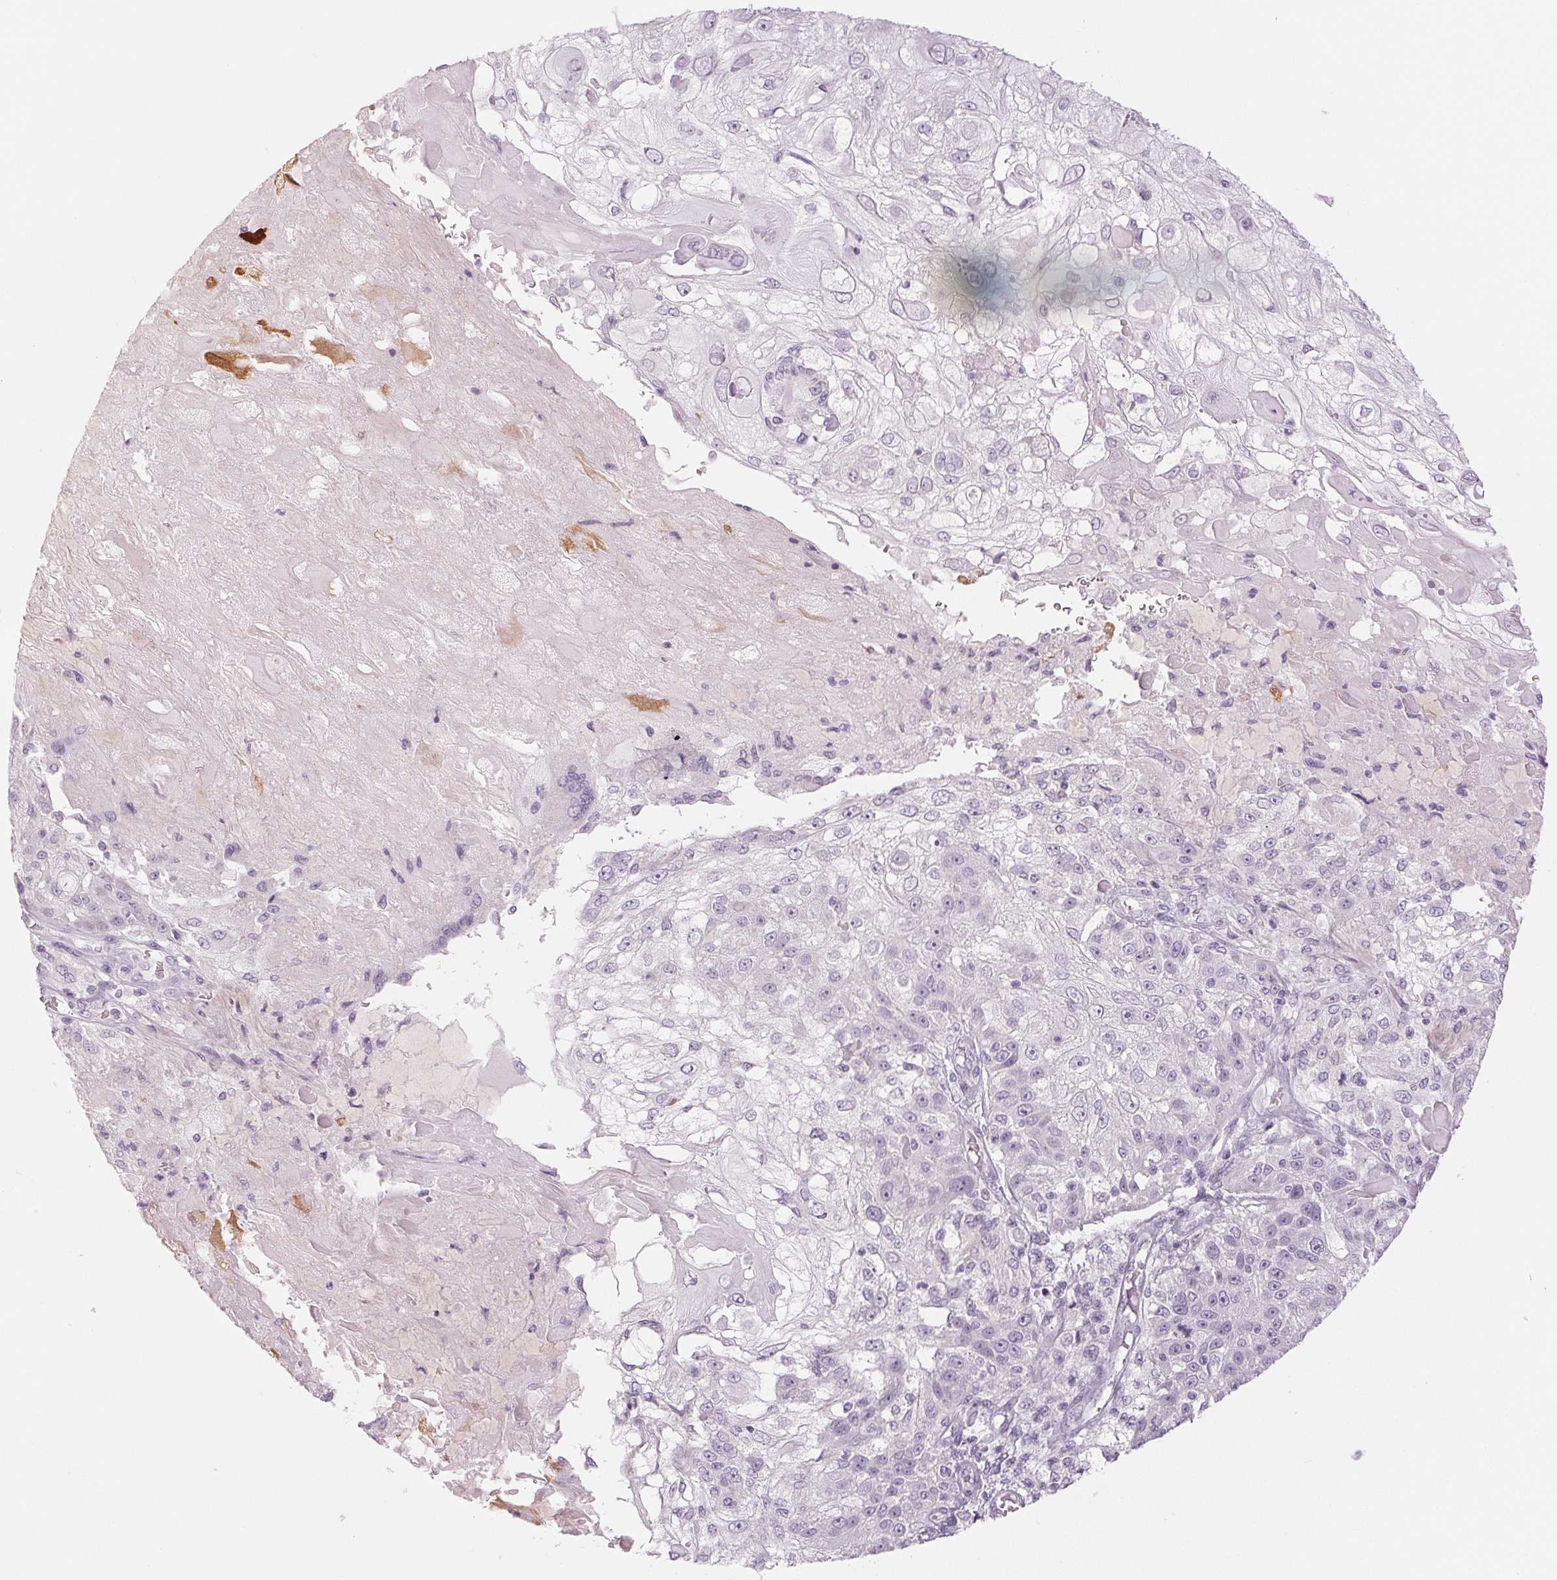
{"staining": {"intensity": "negative", "quantity": "none", "location": "none"}, "tissue": "skin cancer", "cell_type": "Tumor cells", "image_type": "cancer", "snomed": [{"axis": "morphology", "description": "Normal tissue, NOS"}, {"axis": "morphology", "description": "Squamous cell carcinoma, NOS"}, {"axis": "topography", "description": "Skin"}], "caption": "A high-resolution image shows IHC staining of skin squamous cell carcinoma, which displays no significant positivity in tumor cells.", "gene": "EHHADH", "patient": {"sex": "female", "age": 83}}